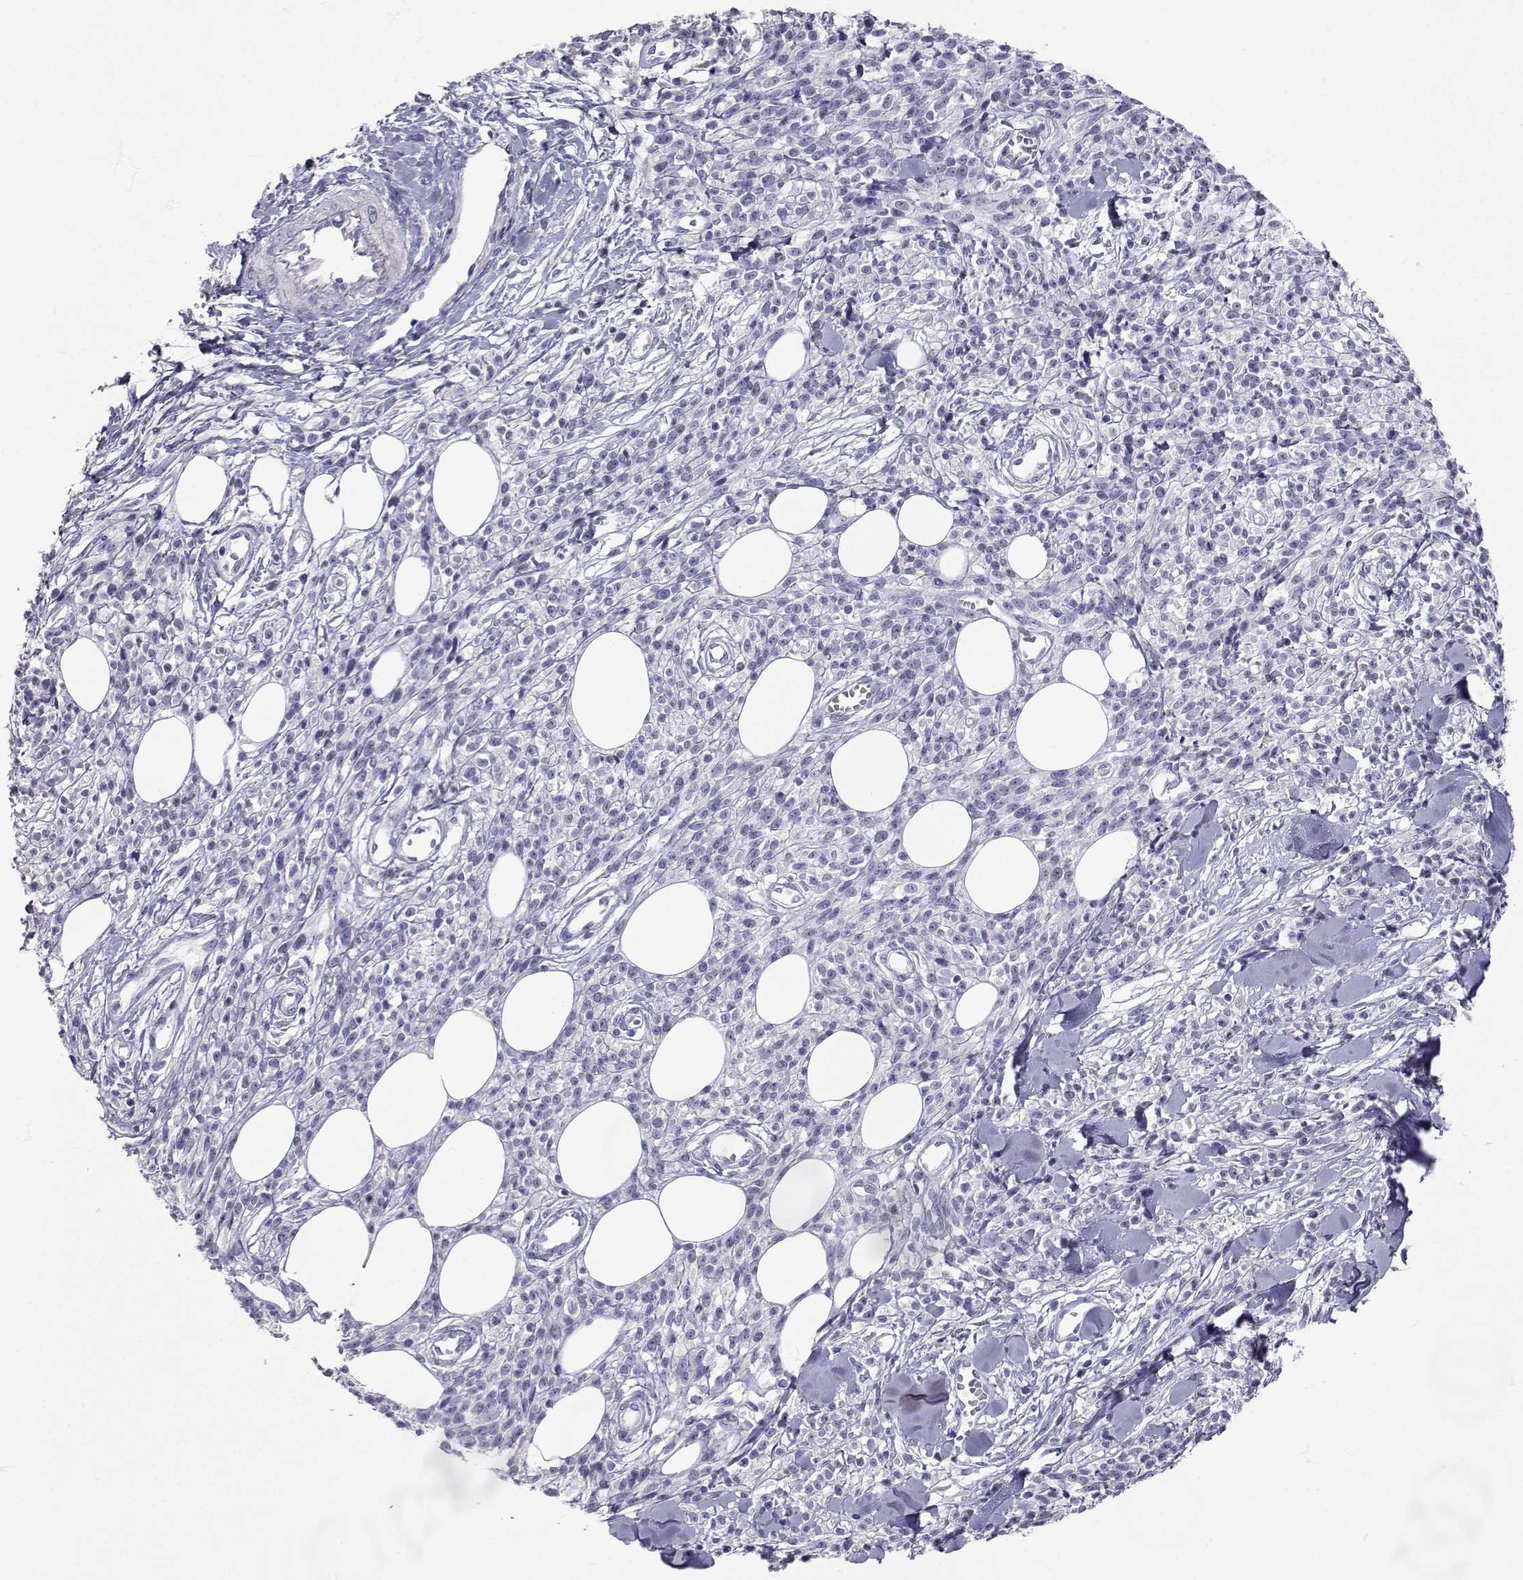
{"staining": {"intensity": "negative", "quantity": "none", "location": "none"}, "tissue": "melanoma", "cell_type": "Tumor cells", "image_type": "cancer", "snomed": [{"axis": "morphology", "description": "Malignant melanoma, NOS"}, {"axis": "topography", "description": "Skin"}, {"axis": "topography", "description": "Skin of trunk"}], "caption": "High magnification brightfield microscopy of melanoma stained with DAB (3,3'-diaminobenzidine) (brown) and counterstained with hematoxylin (blue): tumor cells show no significant staining. Brightfield microscopy of immunohistochemistry stained with DAB (brown) and hematoxylin (blue), captured at high magnification.", "gene": "SLC6A3", "patient": {"sex": "male", "age": 74}}